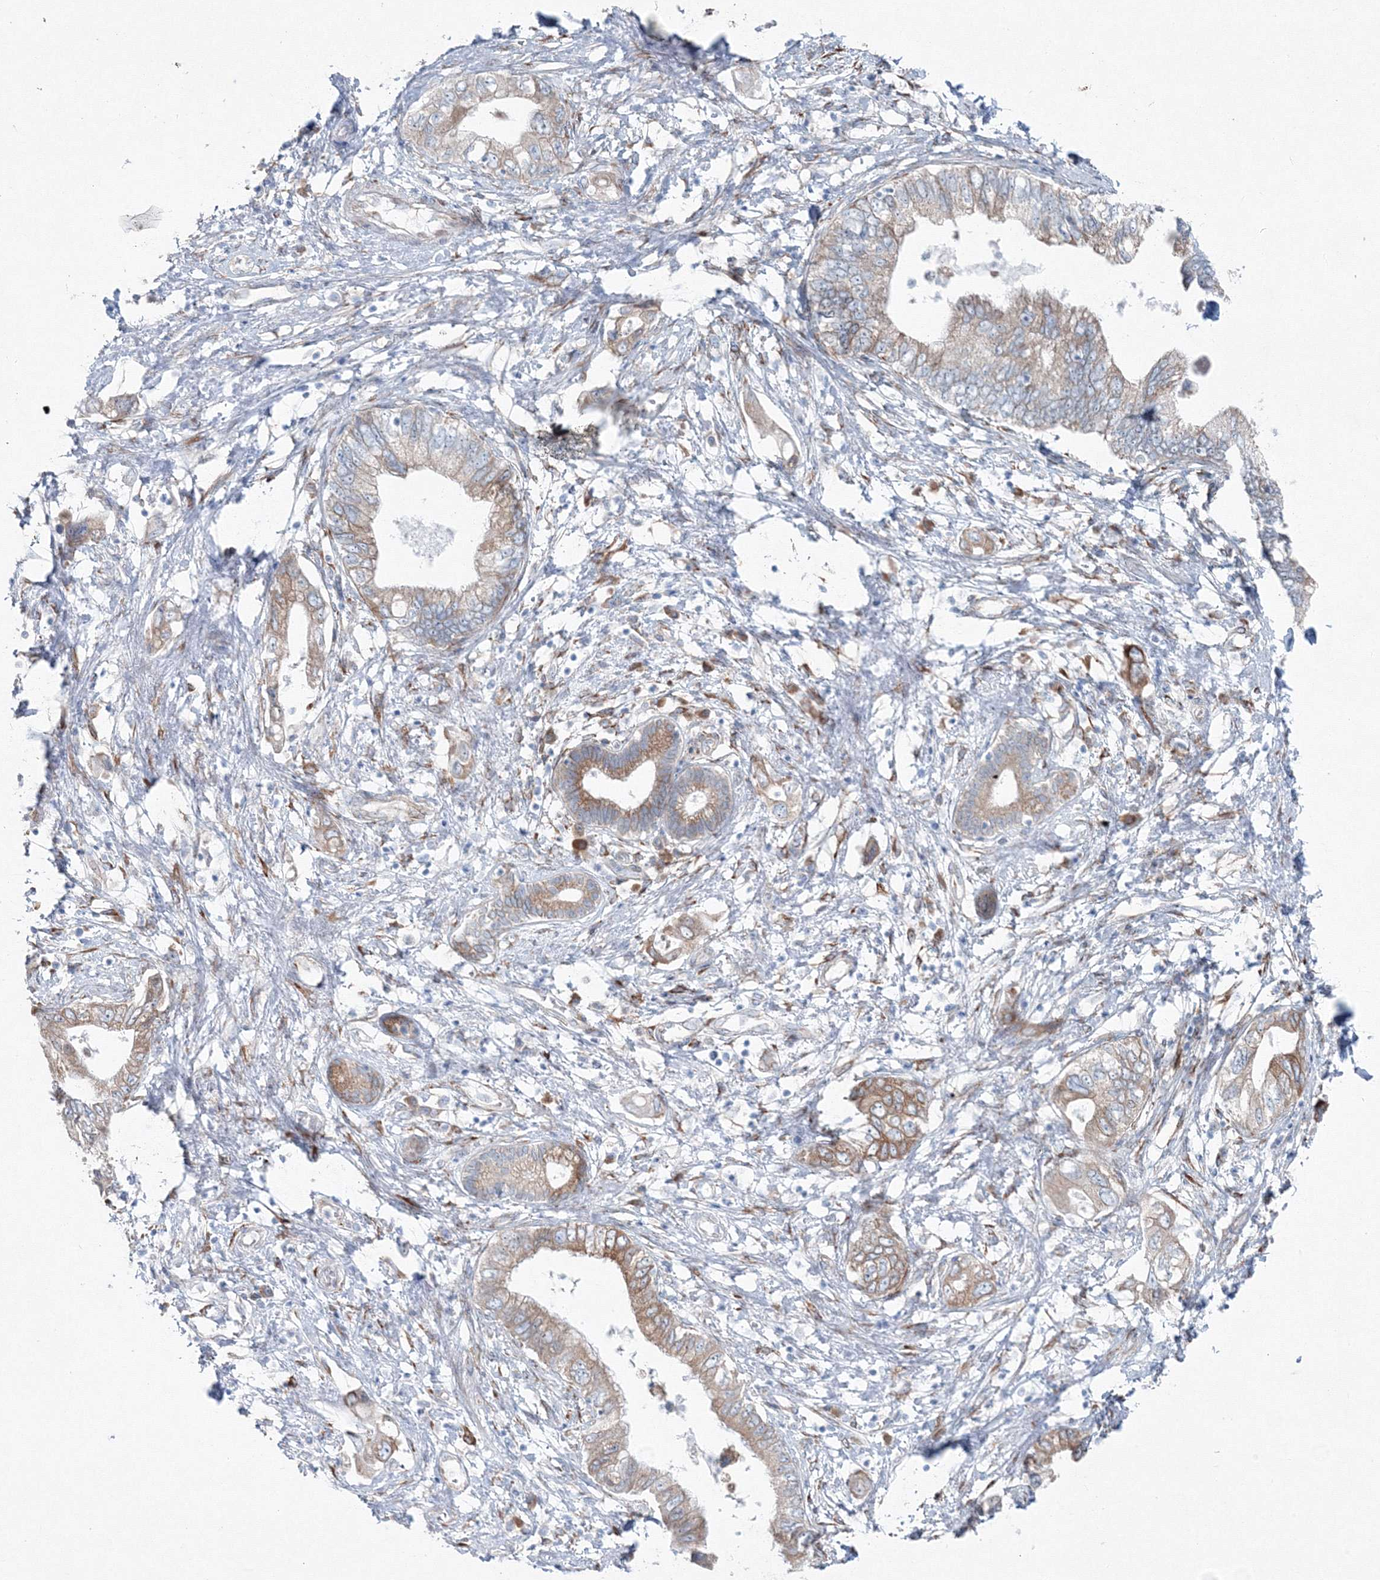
{"staining": {"intensity": "moderate", "quantity": "25%-75%", "location": "cytoplasmic/membranous"}, "tissue": "pancreatic cancer", "cell_type": "Tumor cells", "image_type": "cancer", "snomed": [{"axis": "morphology", "description": "Adenocarcinoma, NOS"}, {"axis": "topography", "description": "Pancreas"}], "caption": "Tumor cells display medium levels of moderate cytoplasmic/membranous expression in approximately 25%-75% of cells in human adenocarcinoma (pancreatic).", "gene": "RCN1", "patient": {"sex": "female", "age": 73}}